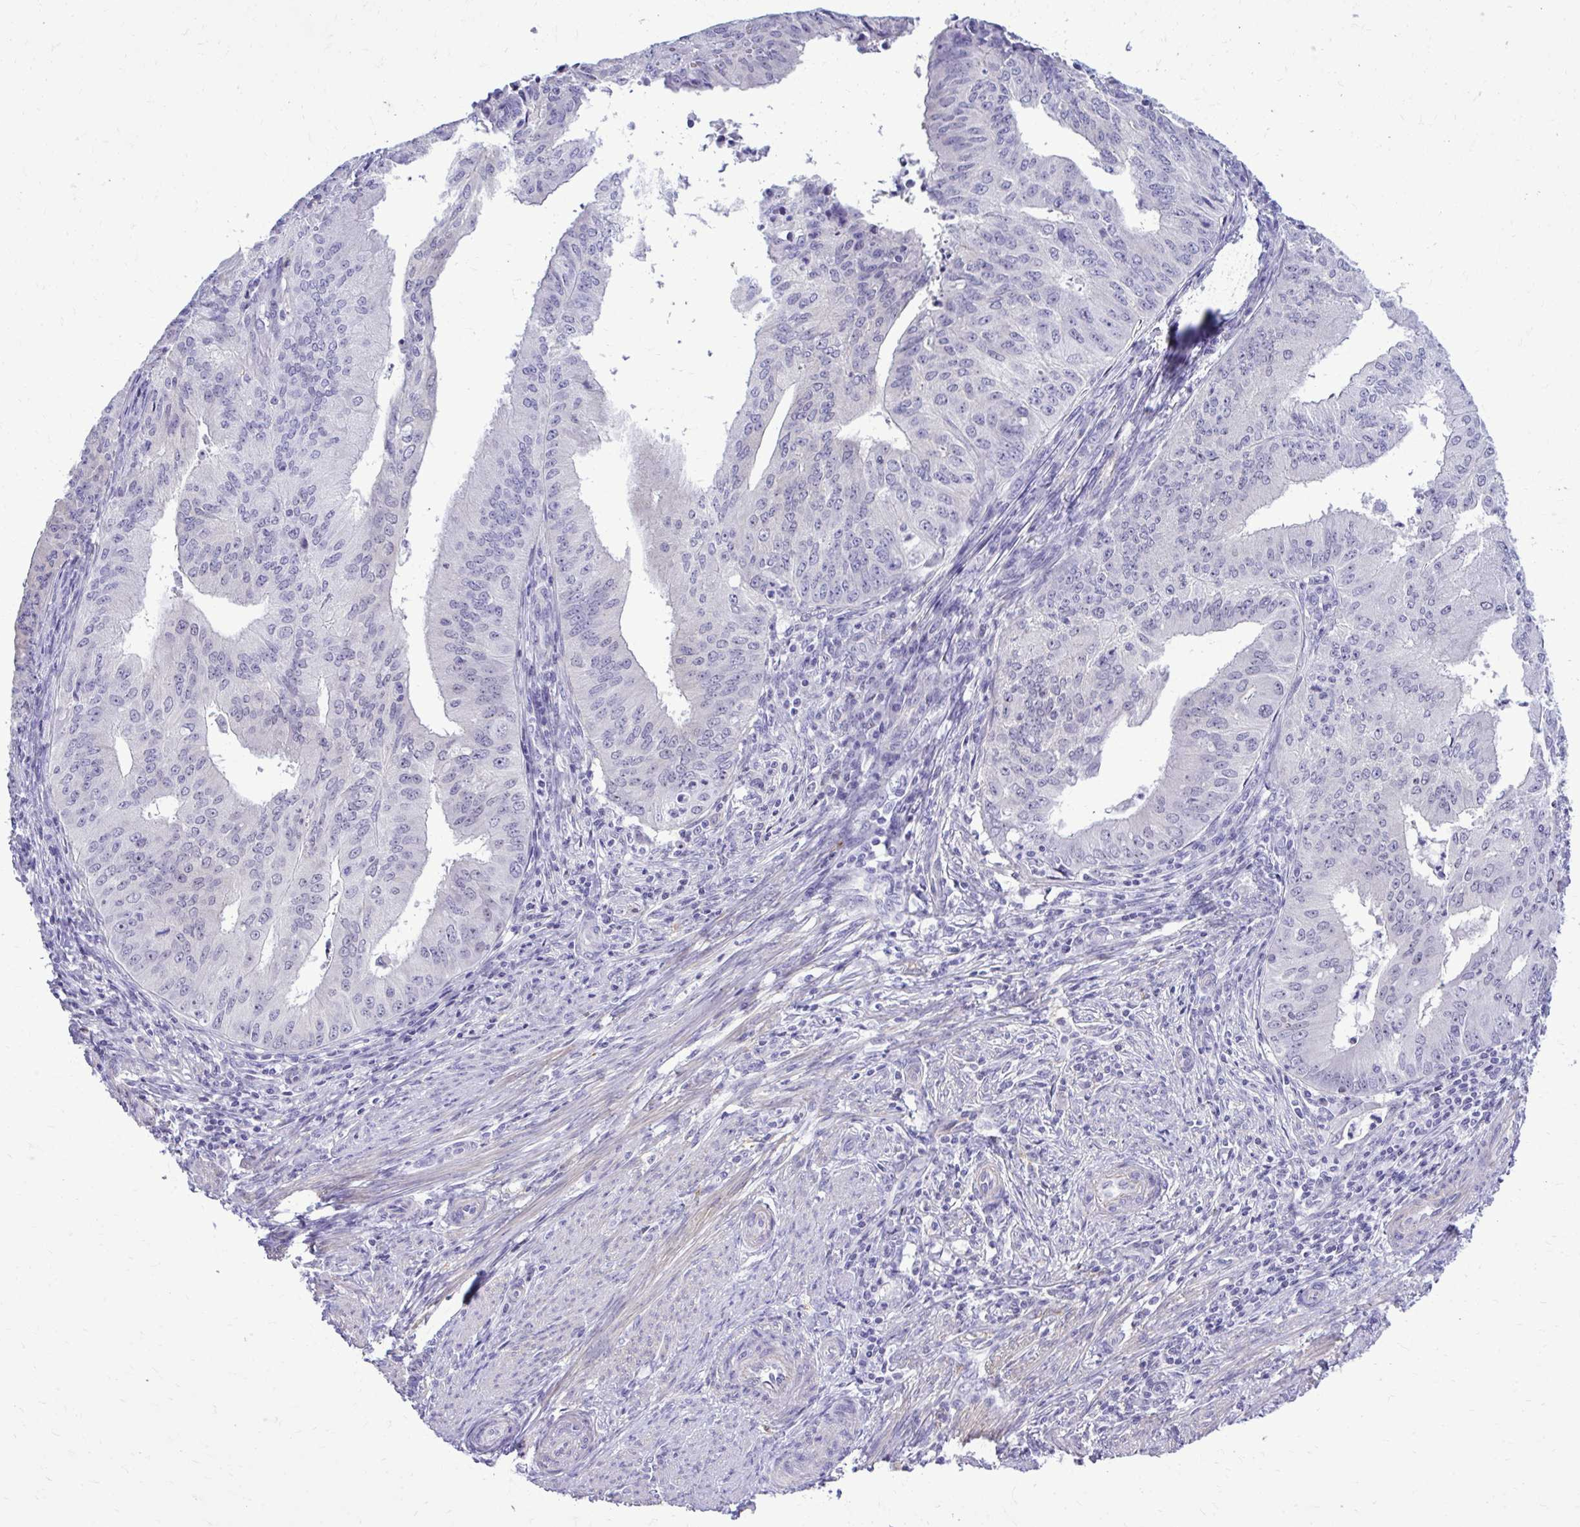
{"staining": {"intensity": "negative", "quantity": "none", "location": "none"}, "tissue": "endometrial cancer", "cell_type": "Tumor cells", "image_type": "cancer", "snomed": [{"axis": "morphology", "description": "Adenocarcinoma, NOS"}, {"axis": "topography", "description": "Endometrium"}], "caption": "A photomicrograph of human endometrial cancer (adenocarcinoma) is negative for staining in tumor cells.", "gene": "RASL11B", "patient": {"sex": "female", "age": 50}}